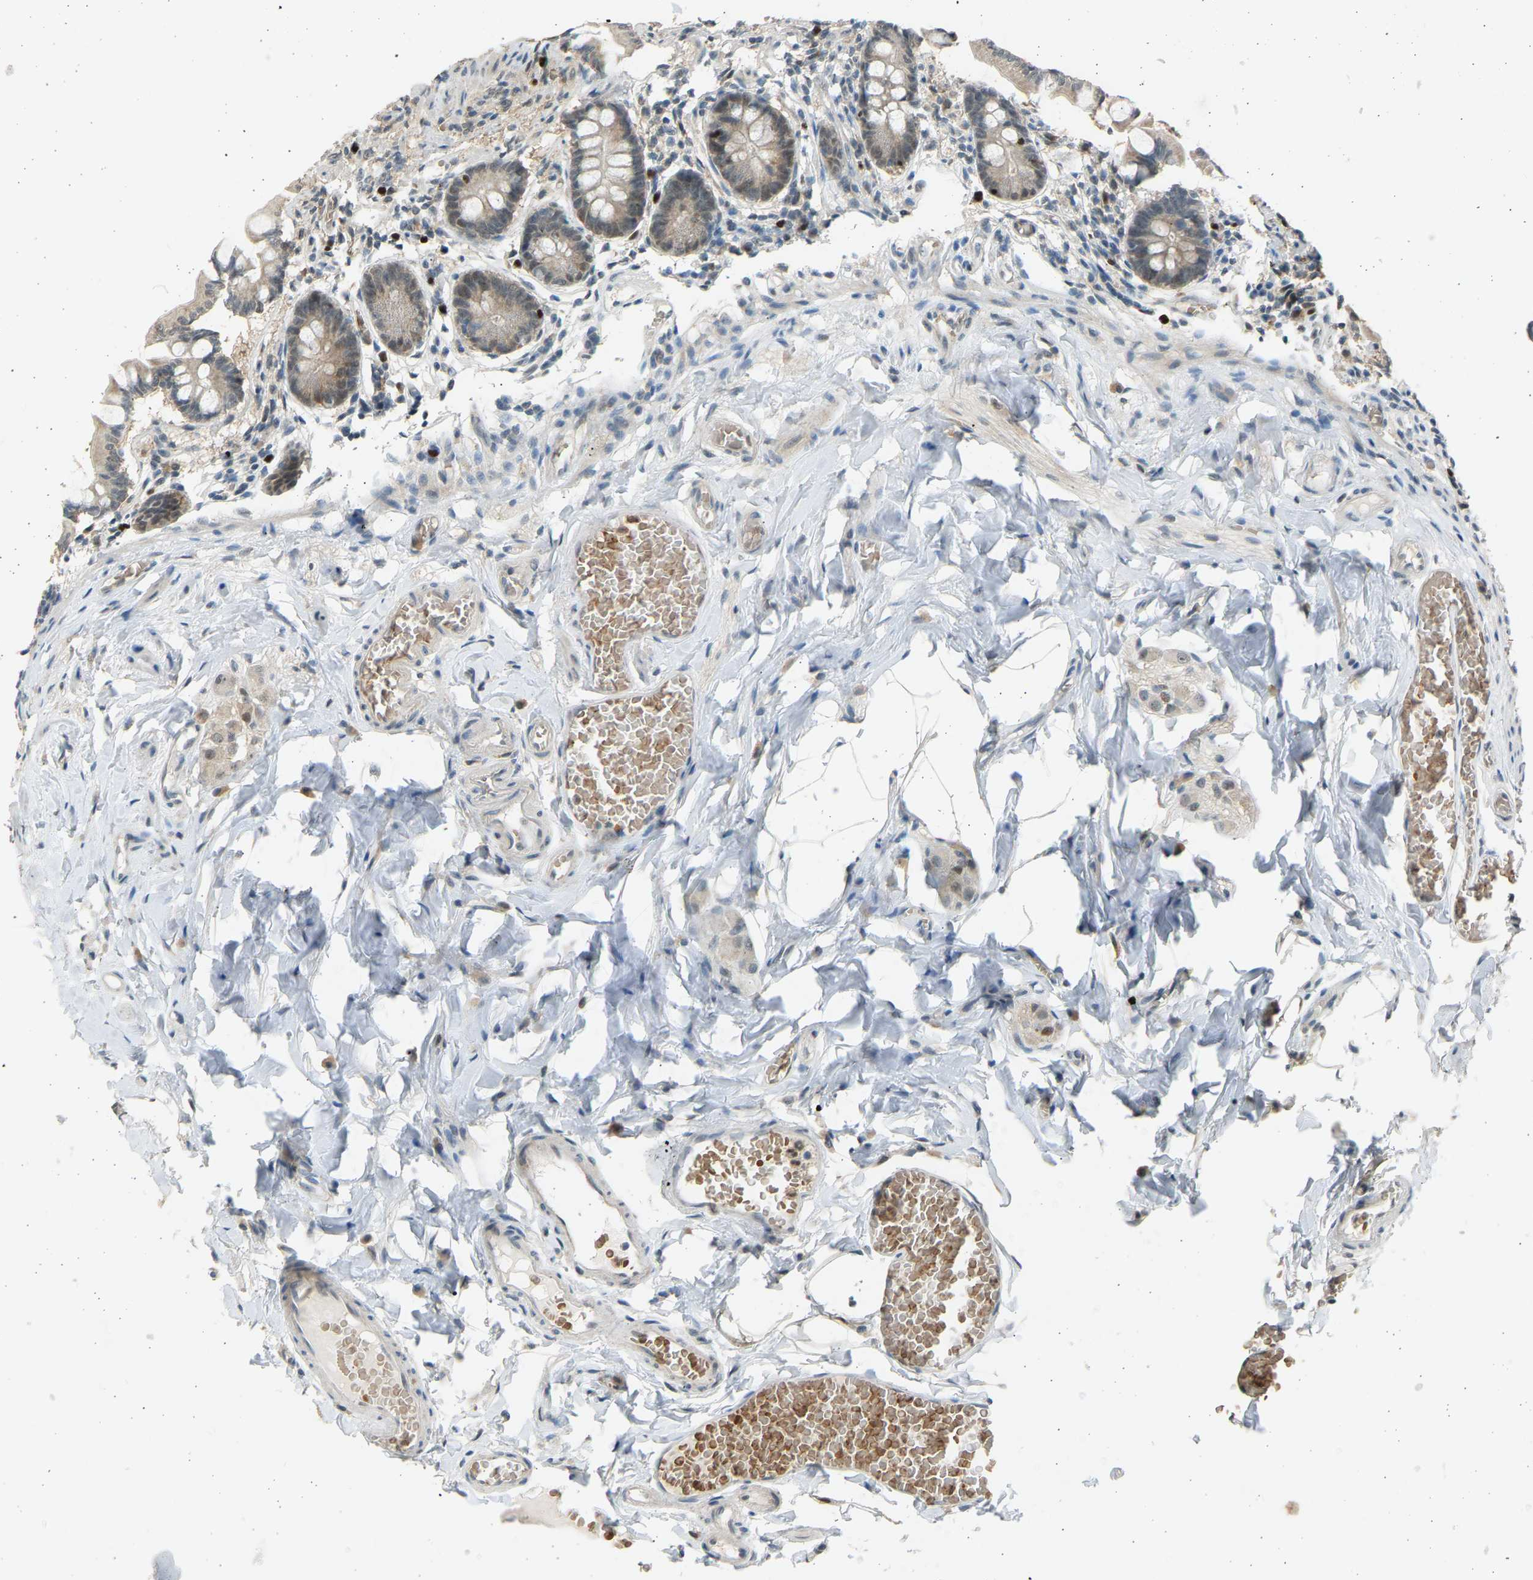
{"staining": {"intensity": "moderate", "quantity": ">75%", "location": "cytoplasmic/membranous"}, "tissue": "small intestine", "cell_type": "Glandular cells", "image_type": "normal", "snomed": [{"axis": "morphology", "description": "Normal tissue, NOS"}, {"axis": "topography", "description": "Small intestine"}], "caption": "Immunohistochemistry (IHC) micrograph of normal human small intestine stained for a protein (brown), which demonstrates medium levels of moderate cytoplasmic/membranous staining in approximately >75% of glandular cells.", "gene": "BIRC2", "patient": {"sex": "male", "age": 41}}